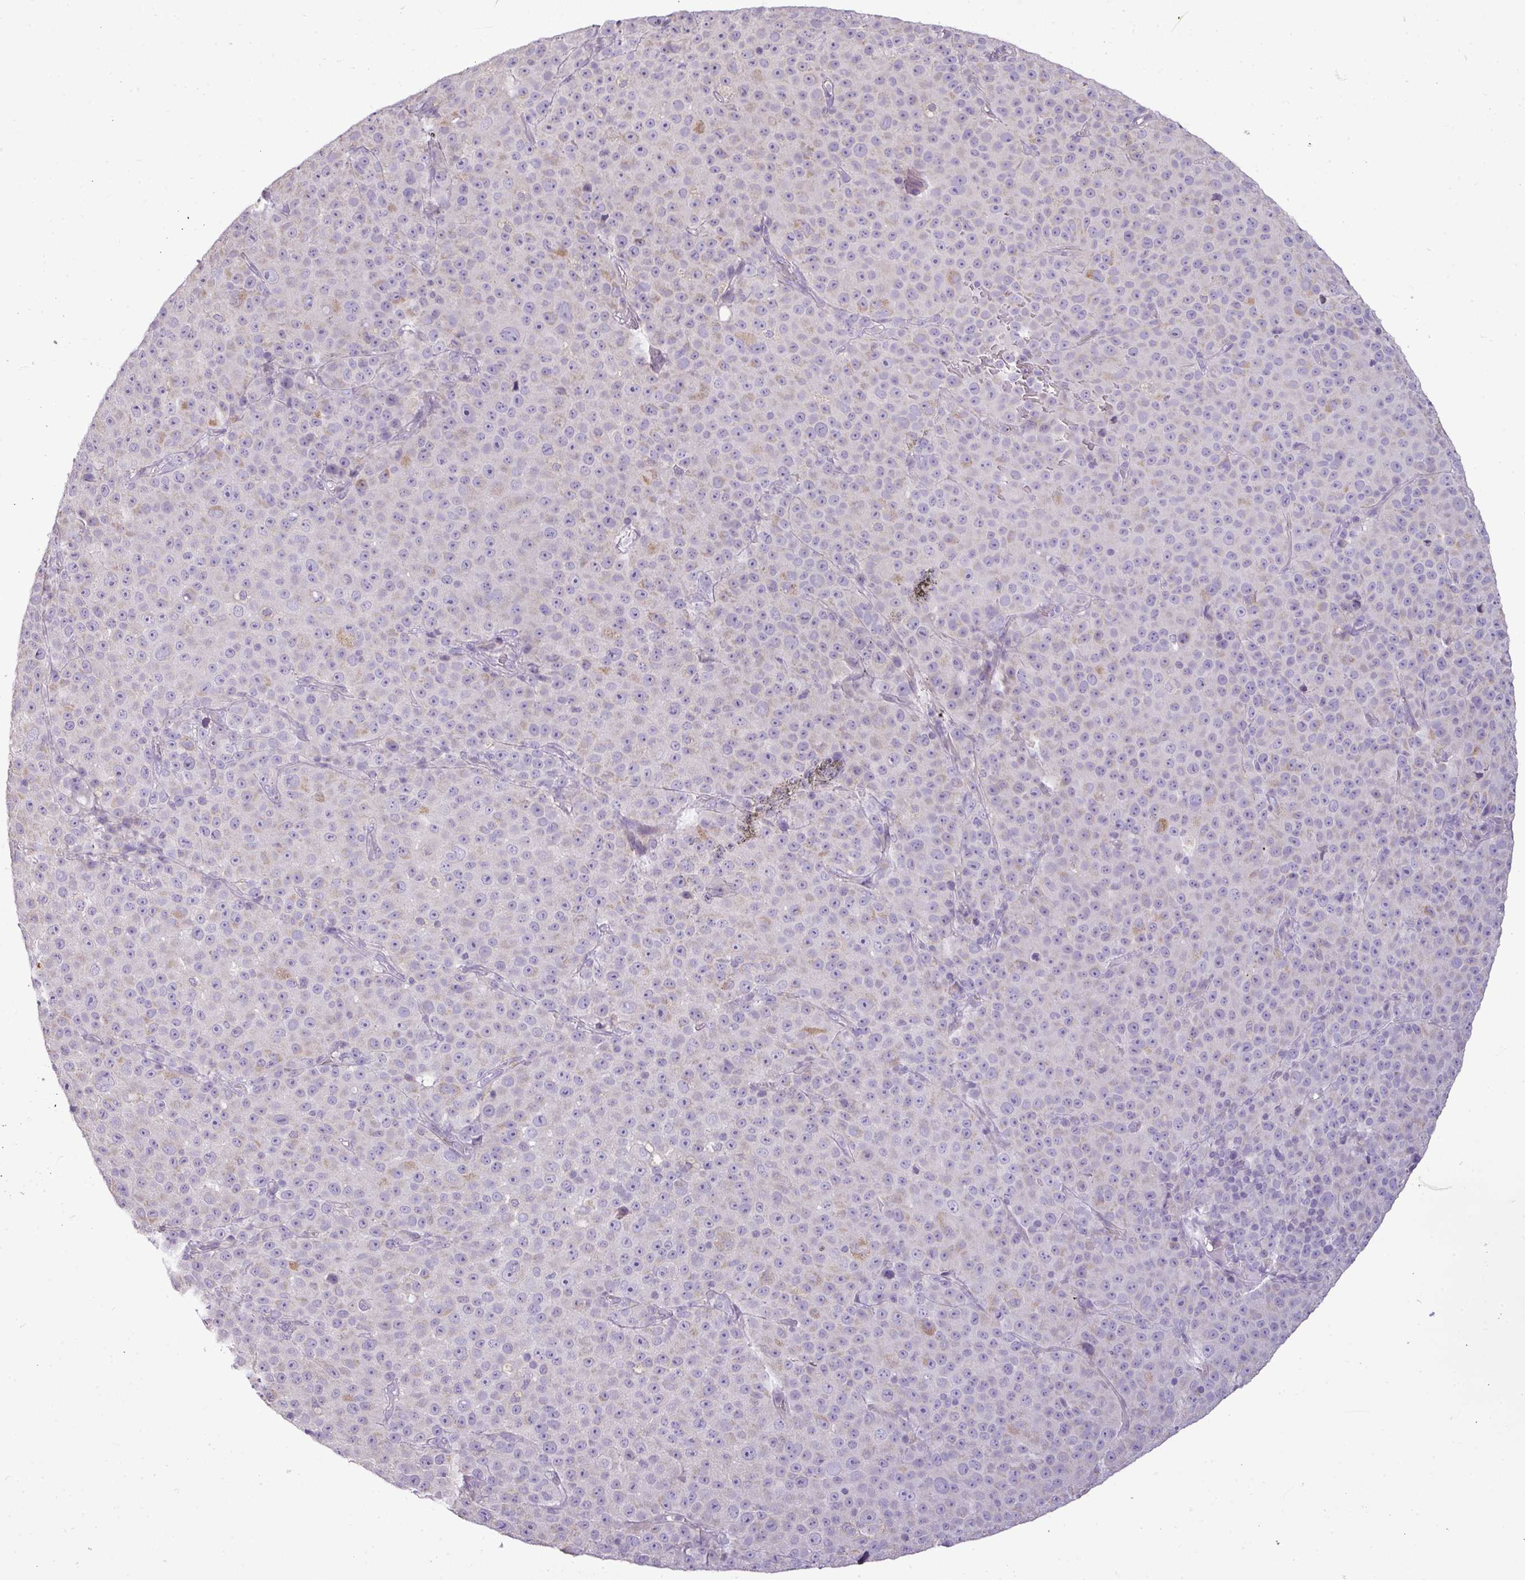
{"staining": {"intensity": "weak", "quantity": "<25%", "location": "cytoplasmic/membranous"}, "tissue": "melanoma", "cell_type": "Tumor cells", "image_type": "cancer", "snomed": [{"axis": "morphology", "description": "Malignant melanoma, Metastatic site"}, {"axis": "topography", "description": "Skin"}, {"axis": "topography", "description": "Lymph node"}], "caption": "High power microscopy micrograph of an immunohistochemistry photomicrograph of melanoma, revealing no significant positivity in tumor cells. (Brightfield microscopy of DAB (3,3'-diaminobenzidine) IHC at high magnification).", "gene": "BRINP2", "patient": {"sex": "male", "age": 66}}